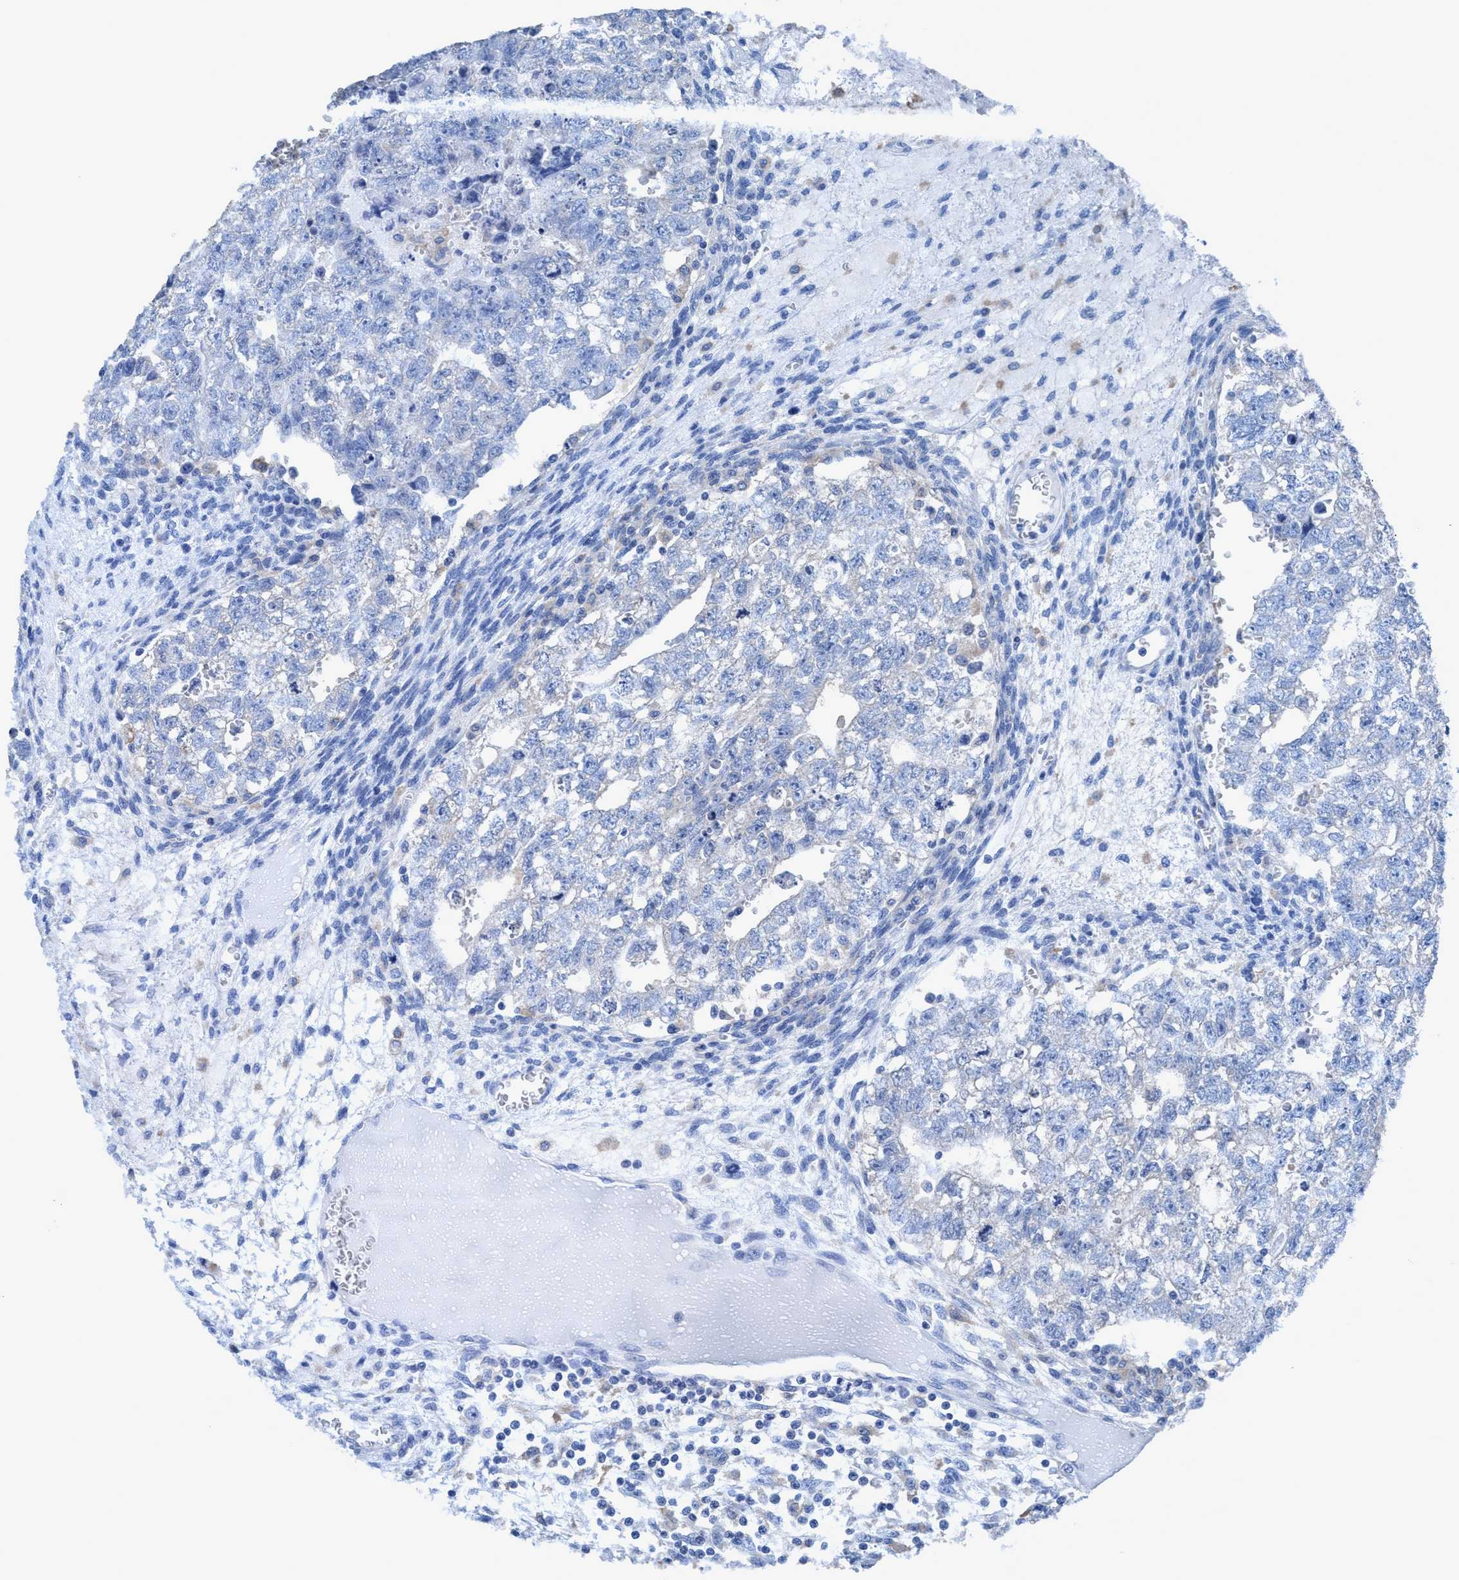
{"staining": {"intensity": "negative", "quantity": "none", "location": "none"}, "tissue": "testis cancer", "cell_type": "Tumor cells", "image_type": "cancer", "snomed": [{"axis": "morphology", "description": "Seminoma, NOS"}, {"axis": "morphology", "description": "Carcinoma, Embryonal, NOS"}, {"axis": "topography", "description": "Testis"}], "caption": "Testis embryonal carcinoma was stained to show a protein in brown. There is no significant positivity in tumor cells.", "gene": "DNAI1", "patient": {"sex": "male", "age": 38}}